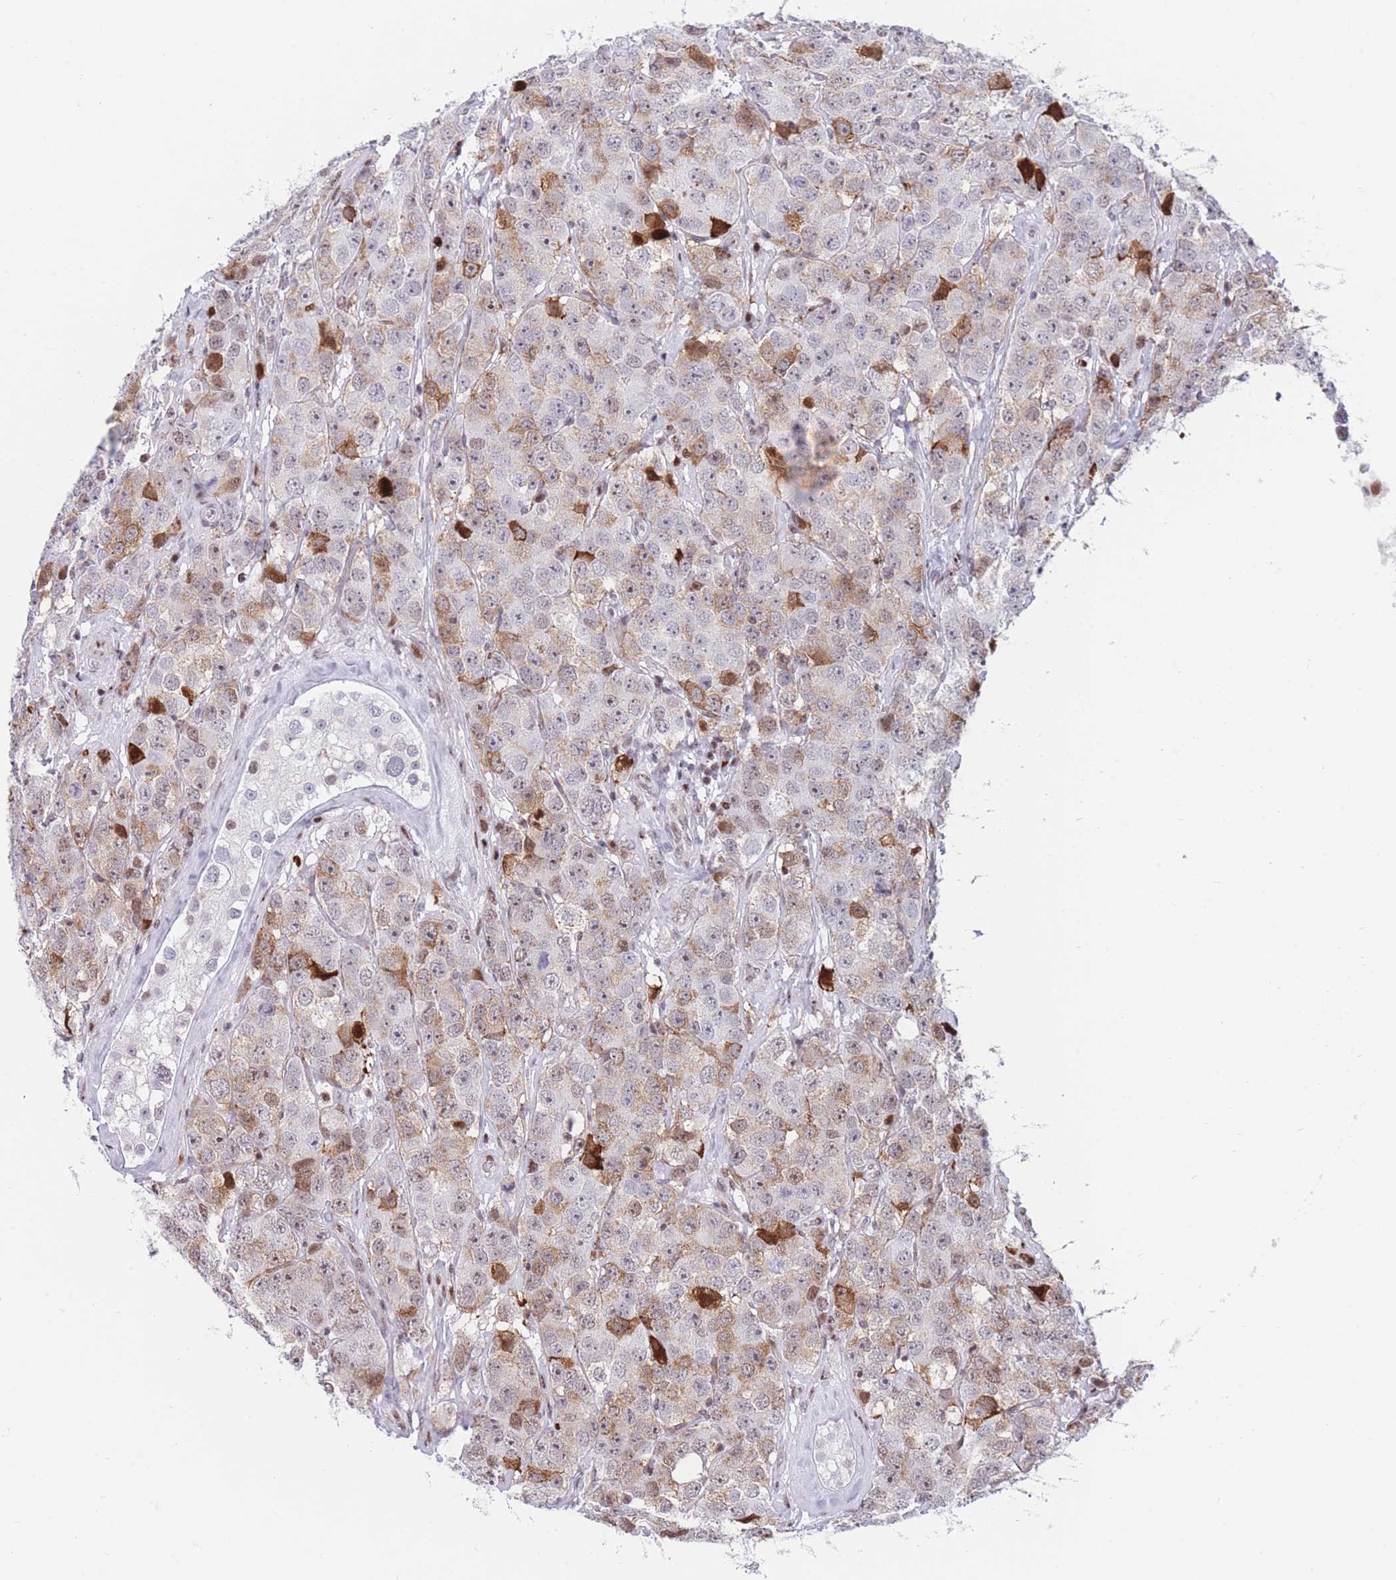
{"staining": {"intensity": "moderate", "quantity": "25%-75%", "location": "cytoplasmic/membranous"}, "tissue": "testis cancer", "cell_type": "Tumor cells", "image_type": "cancer", "snomed": [{"axis": "morphology", "description": "Seminoma, NOS"}, {"axis": "topography", "description": "Testis"}], "caption": "High-power microscopy captured an IHC micrograph of testis seminoma, revealing moderate cytoplasmic/membranous expression in about 25%-75% of tumor cells.", "gene": "DNAJC3", "patient": {"sex": "male", "age": 28}}